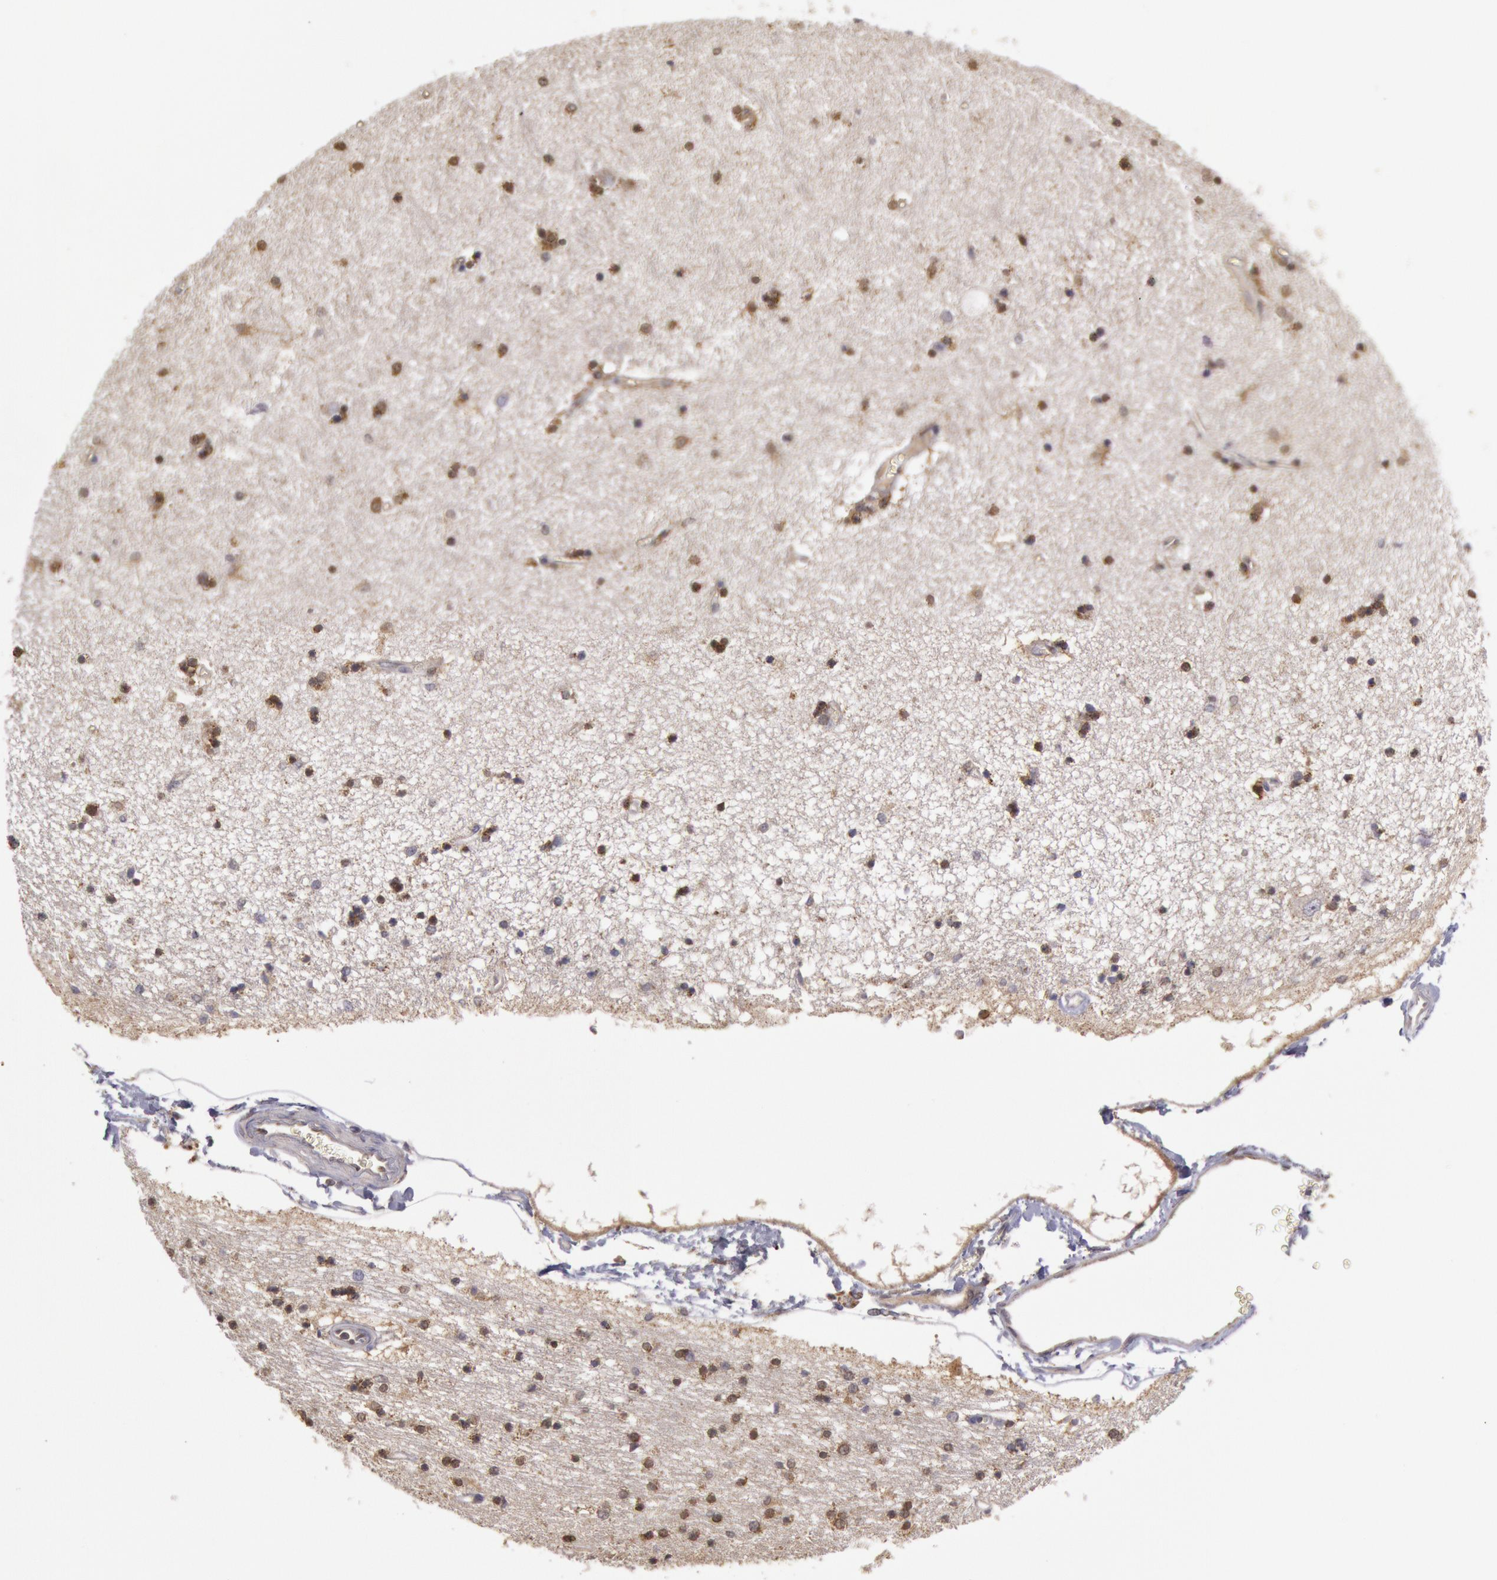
{"staining": {"intensity": "moderate", "quantity": "<25%", "location": "cytoplasmic/membranous"}, "tissue": "hippocampus", "cell_type": "Glial cells", "image_type": "normal", "snomed": [{"axis": "morphology", "description": "Normal tissue, NOS"}, {"axis": "topography", "description": "Hippocampus"}], "caption": "Immunohistochemistry (DAB (3,3'-diaminobenzidine)) staining of benign human hippocampus reveals moderate cytoplasmic/membranous protein positivity in approximately <25% of glial cells.", "gene": "MPST", "patient": {"sex": "female", "age": 54}}